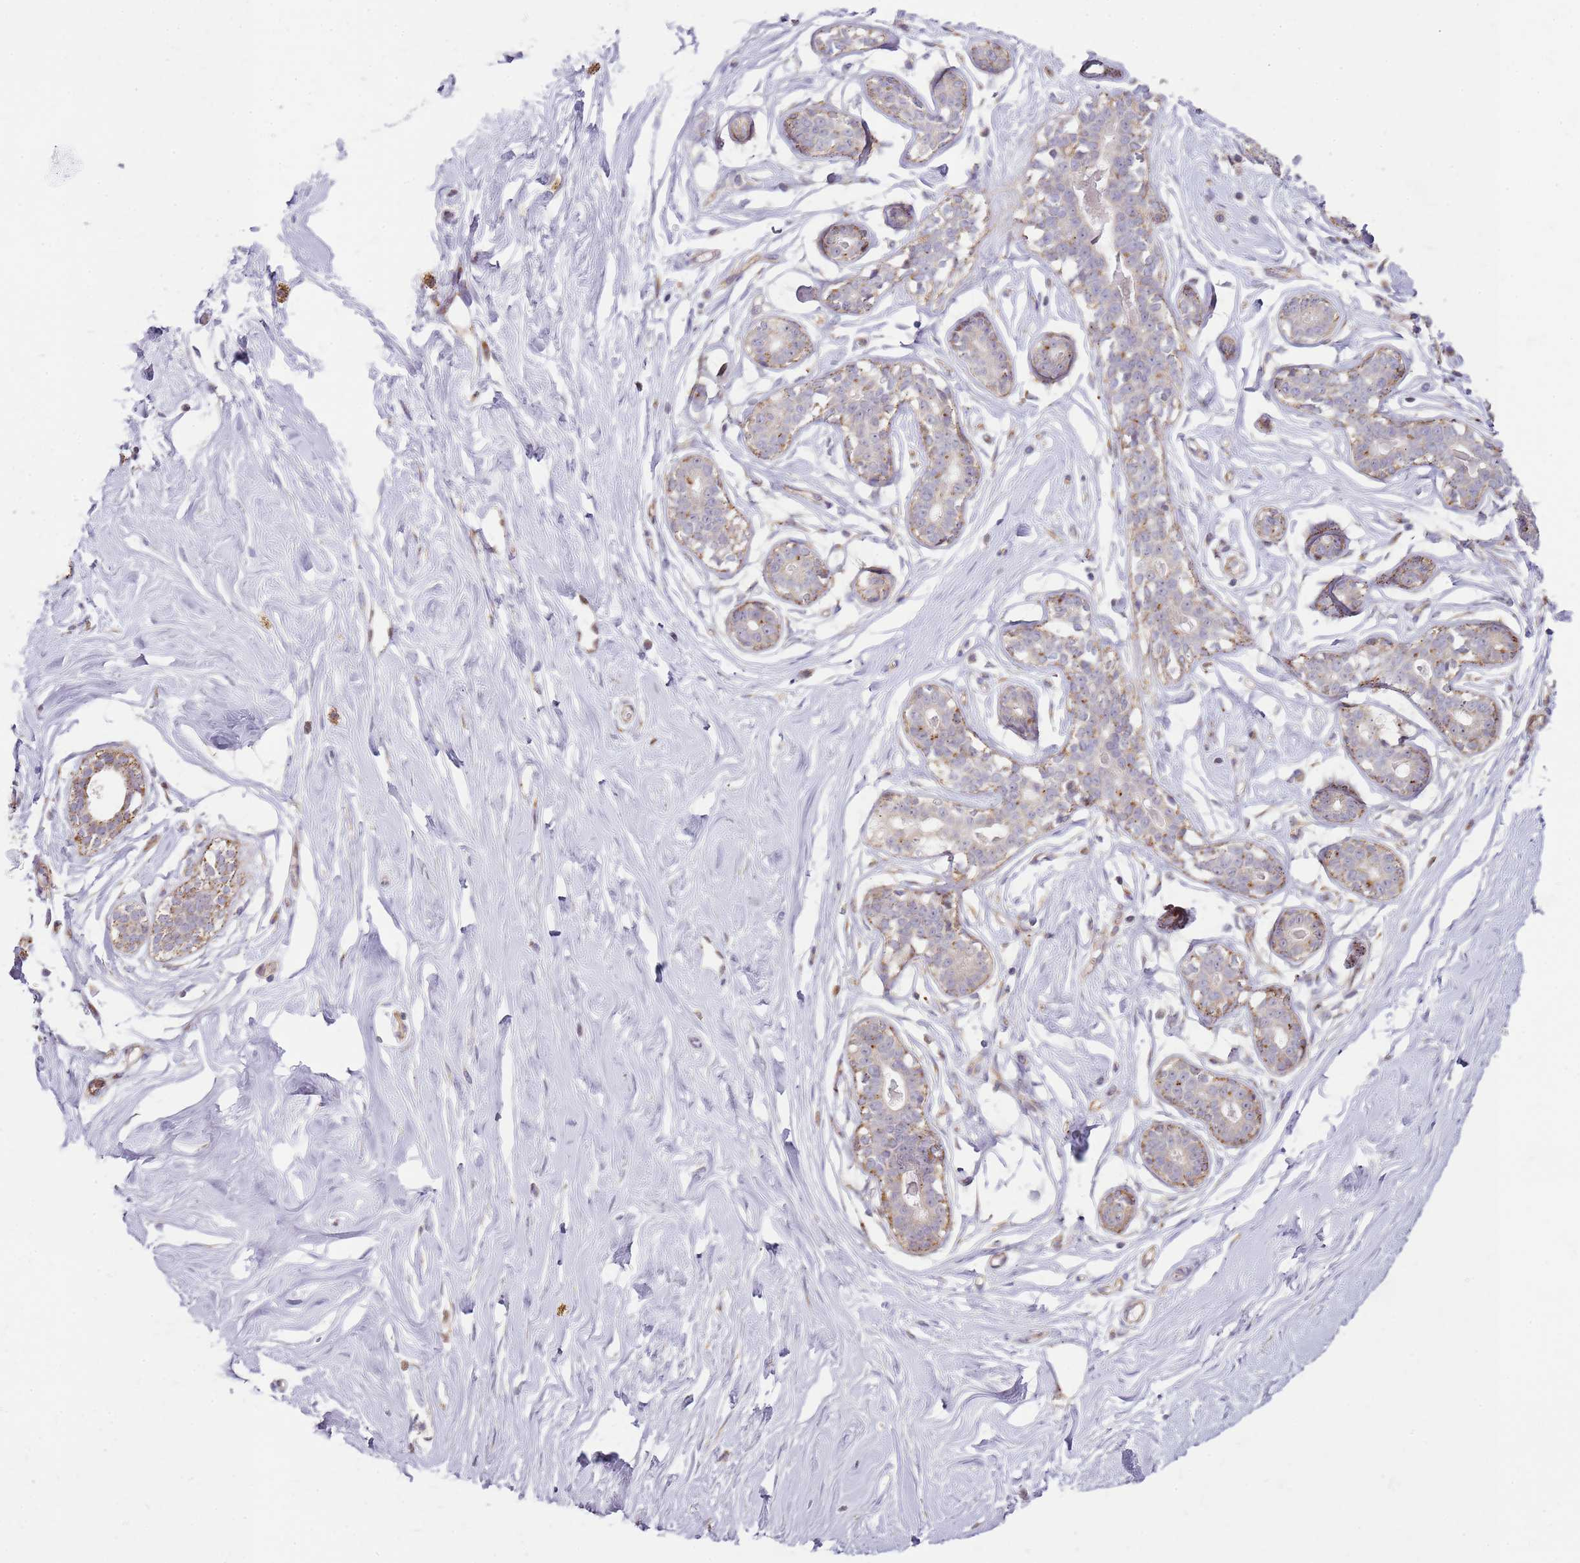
{"staining": {"intensity": "weak", "quantity": "<25%", "location": "cytoplasmic/membranous"}, "tissue": "breast", "cell_type": "Adipocytes", "image_type": "normal", "snomed": [{"axis": "morphology", "description": "Normal tissue, NOS"}, {"axis": "morphology", "description": "Adenoma, NOS"}, {"axis": "topography", "description": "Breast"}], "caption": "Adipocytes show no significant positivity in benign breast. The staining is performed using DAB (3,3'-diaminobenzidine) brown chromogen with nuclei counter-stained in using hematoxylin.", "gene": "GRAP", "patient": {"sex": "female", "age": 23}}